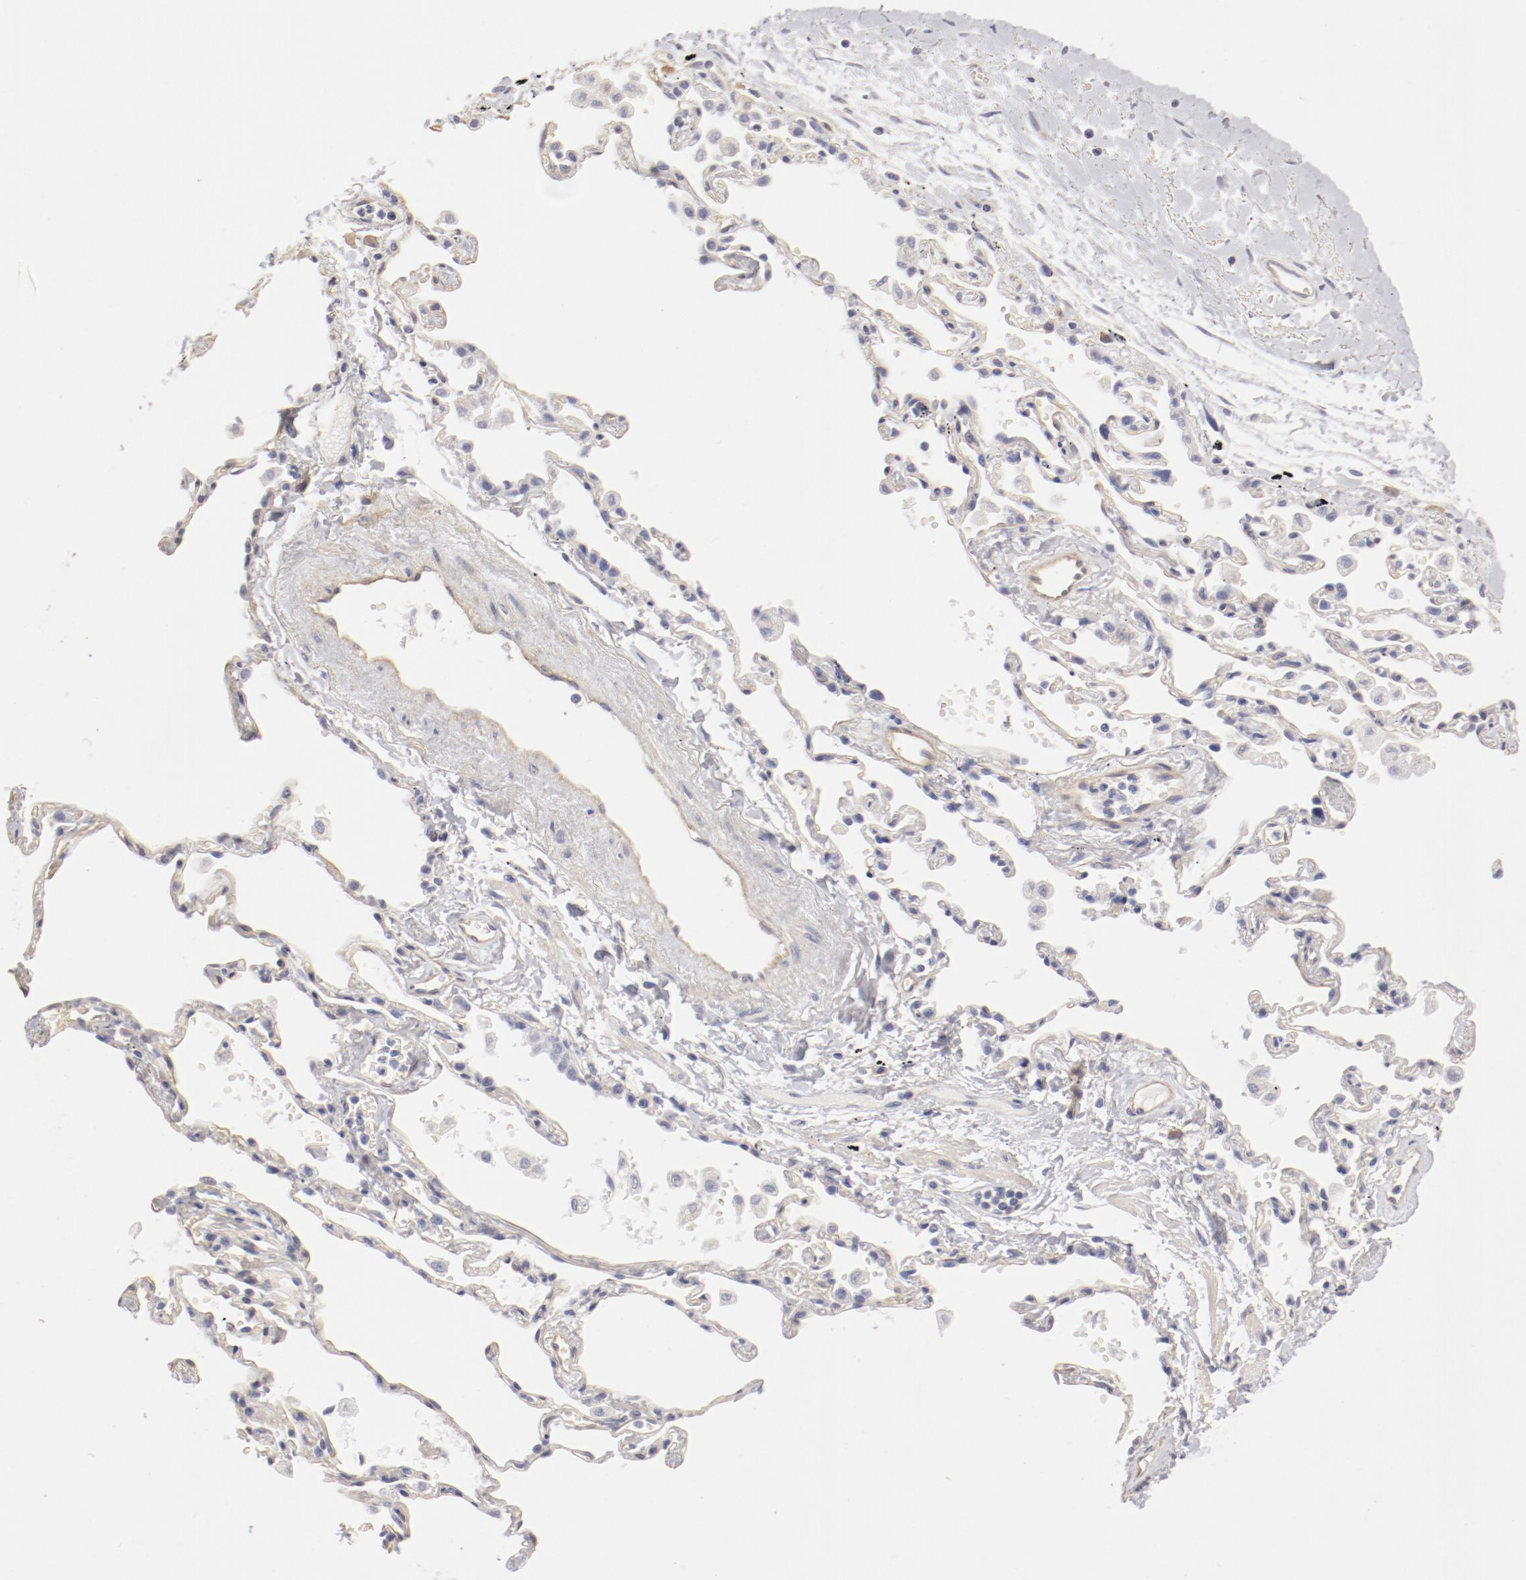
{"staining": {"intensity": "weak", "quantity": ">75%", "location": "cytoplasmic/membranous"}, "tissue": "adipose tissue", "cell_type": "Adipocytes", "image_type": "normal", "snomed": [{"axis": "morphology", "description": "Normal tissue, NOS"}, {"axis": "morphology", "description": "Adenocarcinoma, NOS"}, {"axis": "topography", "description": "Cartilage tissue"}, {"axis": "topography", "description": "Bronchus"}, {"axis": "topography", "description": "Lung"}], "caption": "This is a photomicrograph of immunohistochemistry (IHC) staining of normal adipose tissue, which shows weak expression in the cytoplasmic/membranous of adipocytes.", "gene": "LAX1", "patient": {"sex": "female", "age": 67}}